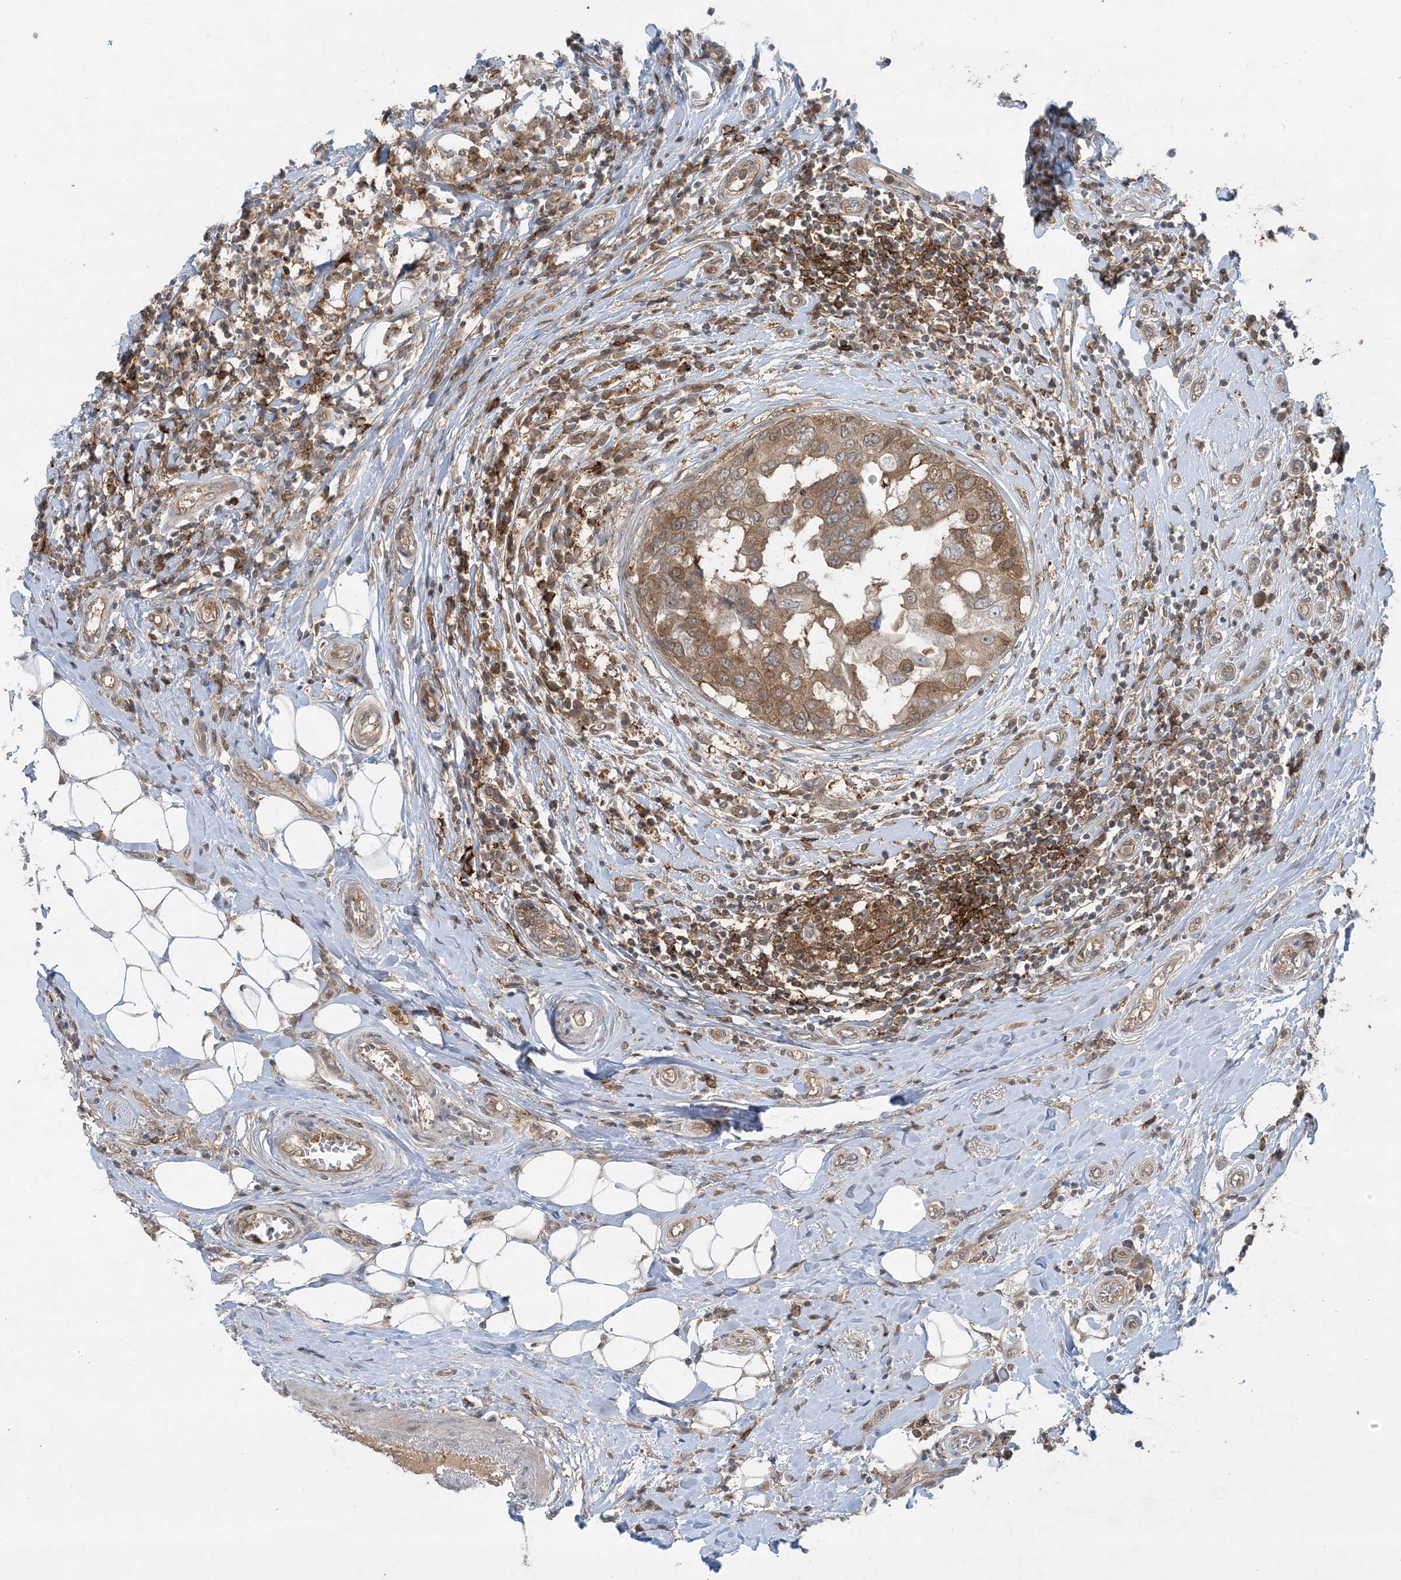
{"staining": {"intensity": "moderate", "quantity": ">75%", "location": "cytoplasmic/membranous"}, "tissue": "breast cancer", "cell_type": "Tumor cells", "image_type": "cancer", "snomed": [{"axis": "morphology", "description": "Duct carcinoma"}, {"axis": "topography", "description": "Breast"}], "caption": "DAB (3,3'-diaminobenzidine) immunohistochemical staining of intraductal carcinoma (breast) shows moderate cytoplasmic/membranous protein staining in about >75% of tumor cells.", "gene": "STAM2", "patient": {"sex": "female", "age": 27}}